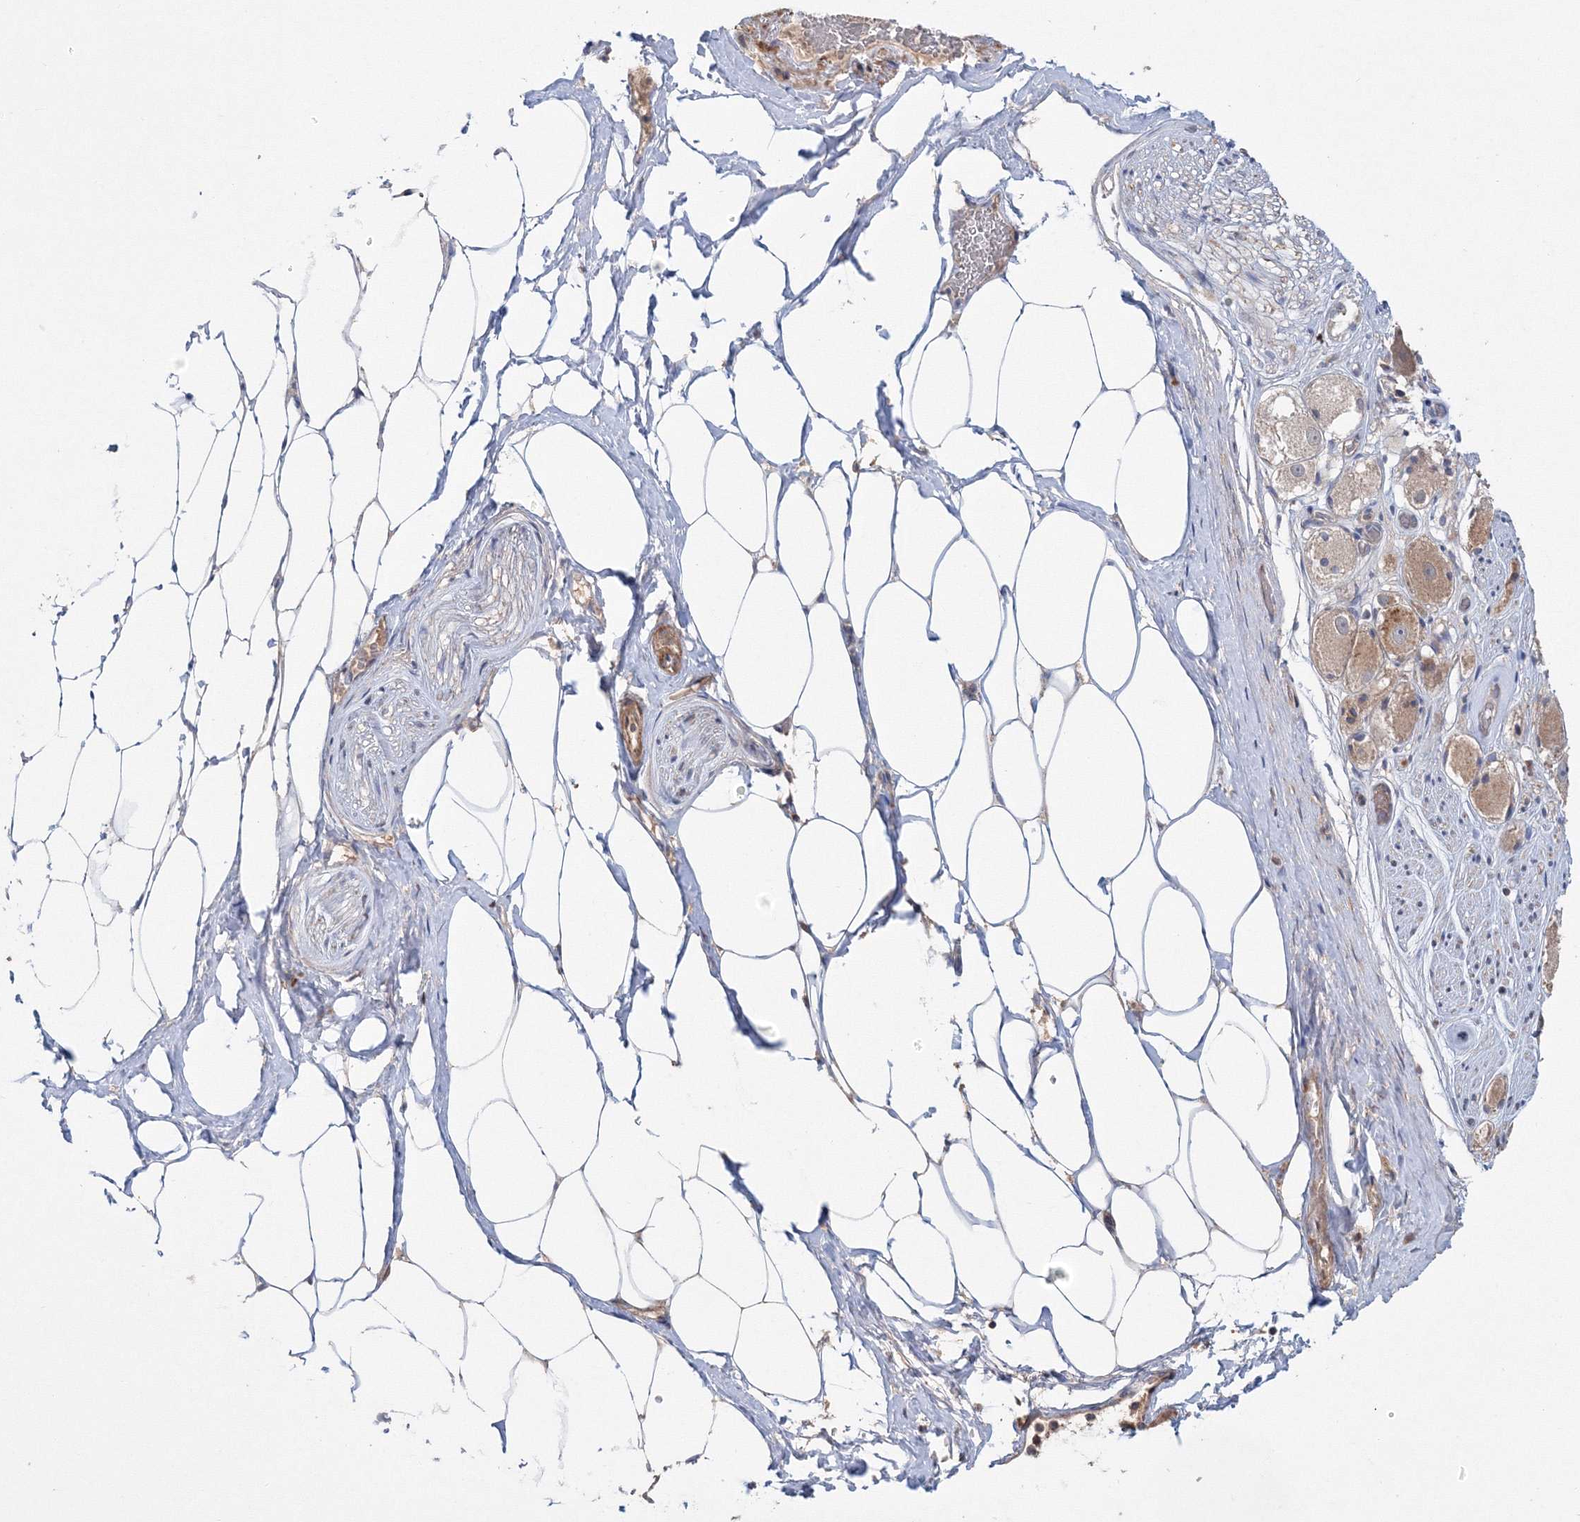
{"staining": {"intensity": "negative", "quantity": "none", "location": "none"}, "tissue": "adipose tissue", "cell_type": "Adipocytes", "image_type": "normal", "snomed": [{"axis": "morphology", "description": "Normal tissue, NOS"}, {"axis": "morphology", "description": "Adenocarcinoma, Low grade"}, {"axis": "topography", "description": "Prostate"}, {"axis": "topography", "description": "Peripheral nerve tissue"}], "caption": "IHC photomicrograph of unremarkable adipose tissue: human adipose tissue stained with DAB exhibits no significant protein staining in adipocytes.", "gene": "NOA1", "patient": {"sex": "male", "age": 63}}